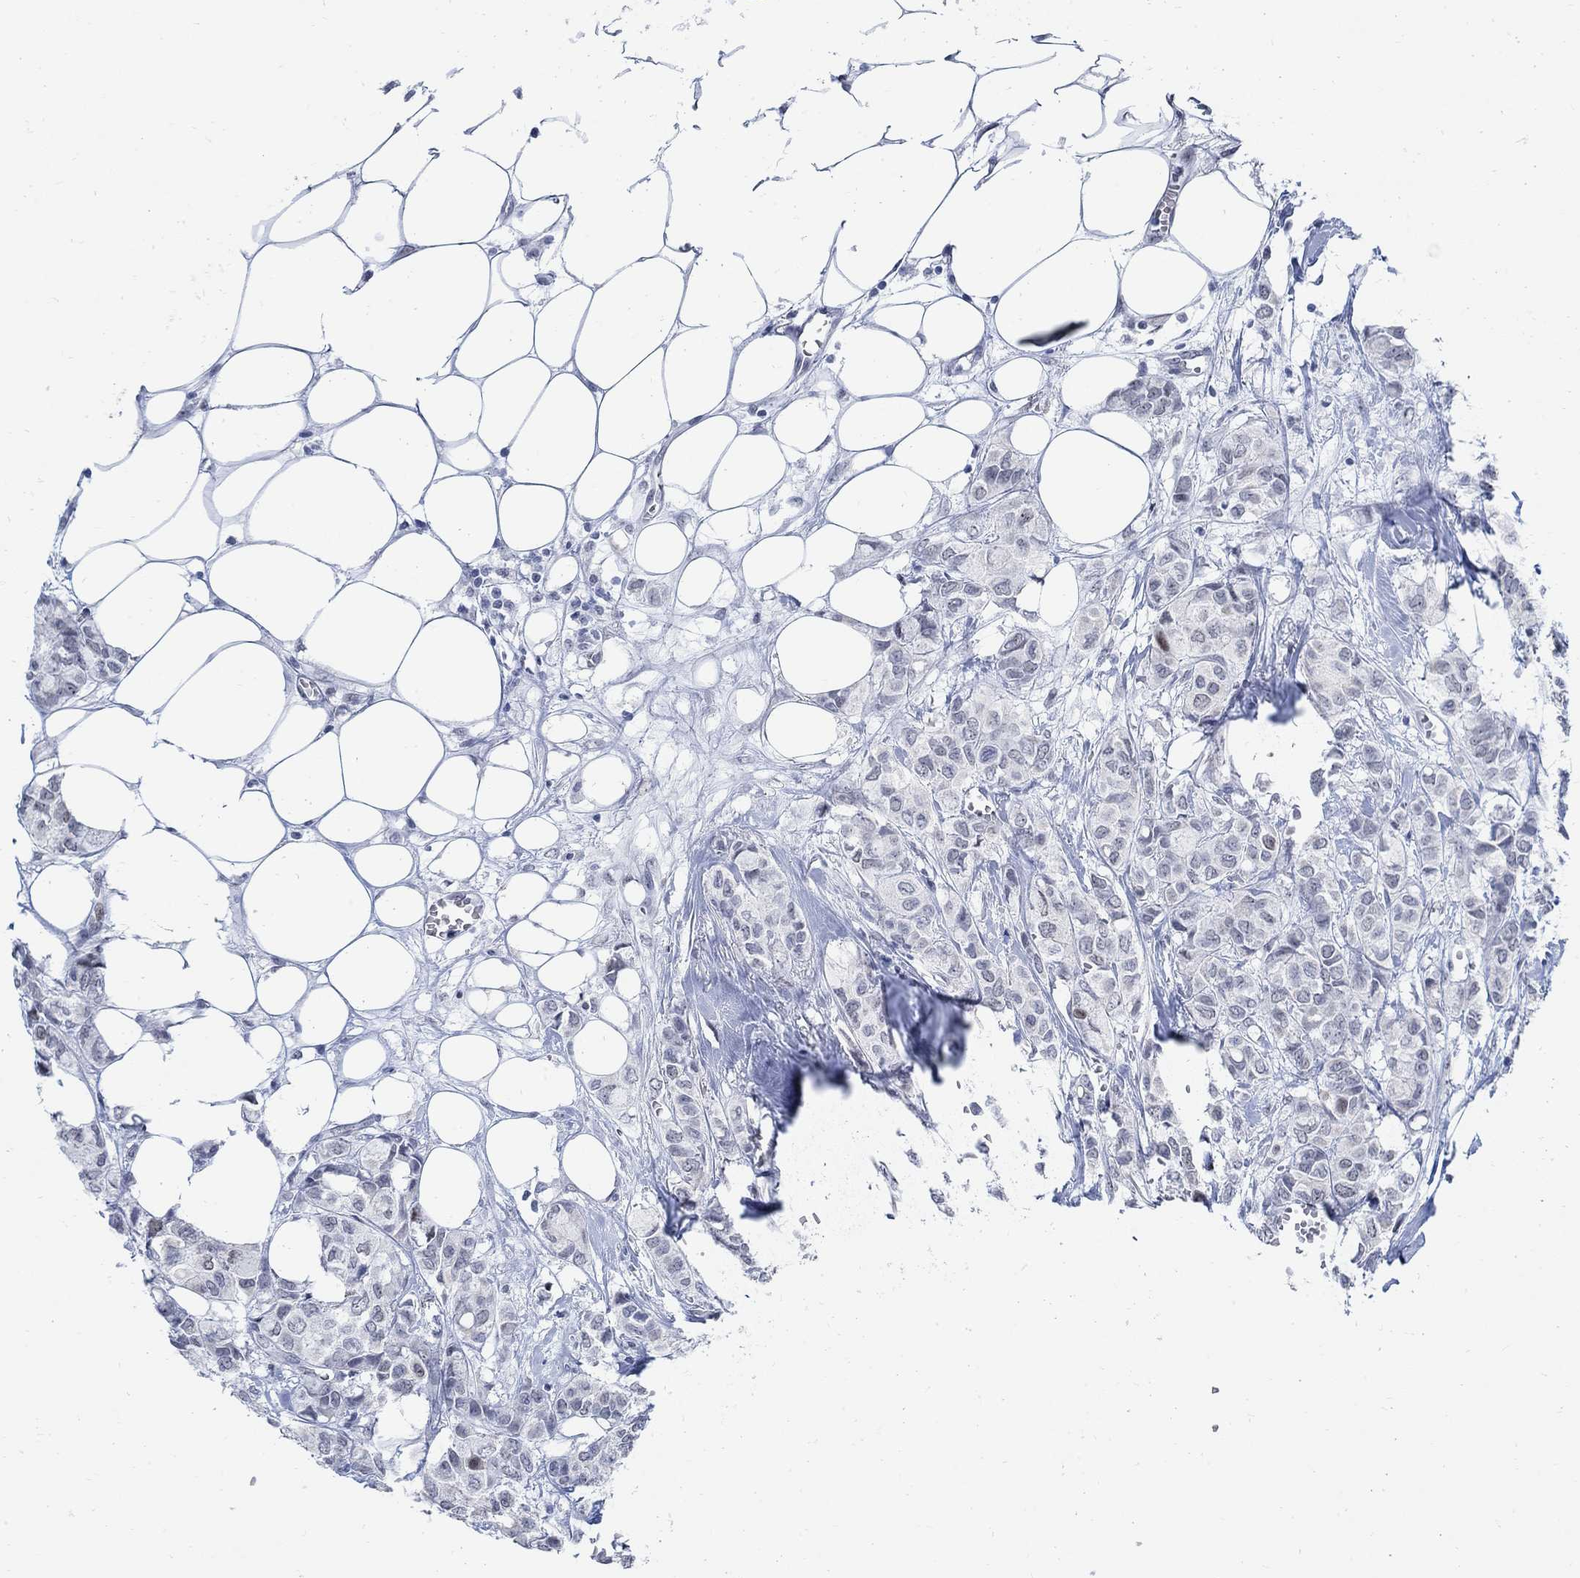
{"staining": {"intensity": "negative", "quantity": "none", "location": "none"}, "tissue": "breast cancer", "cell_type": "Tumor cells", "image_type": "cancer", "snomed": [{"axis": "morphology", "description": "Duct carcinoma"}, {"axis": "topography", "description": "Breast"}], "caption": "Protein analysis of breast cancer (invasive ductal carcinoma) exhibits no significant staining in tumor cells.", "gene": "DLK1", "patient": {"sex": "female", "age": 85}}